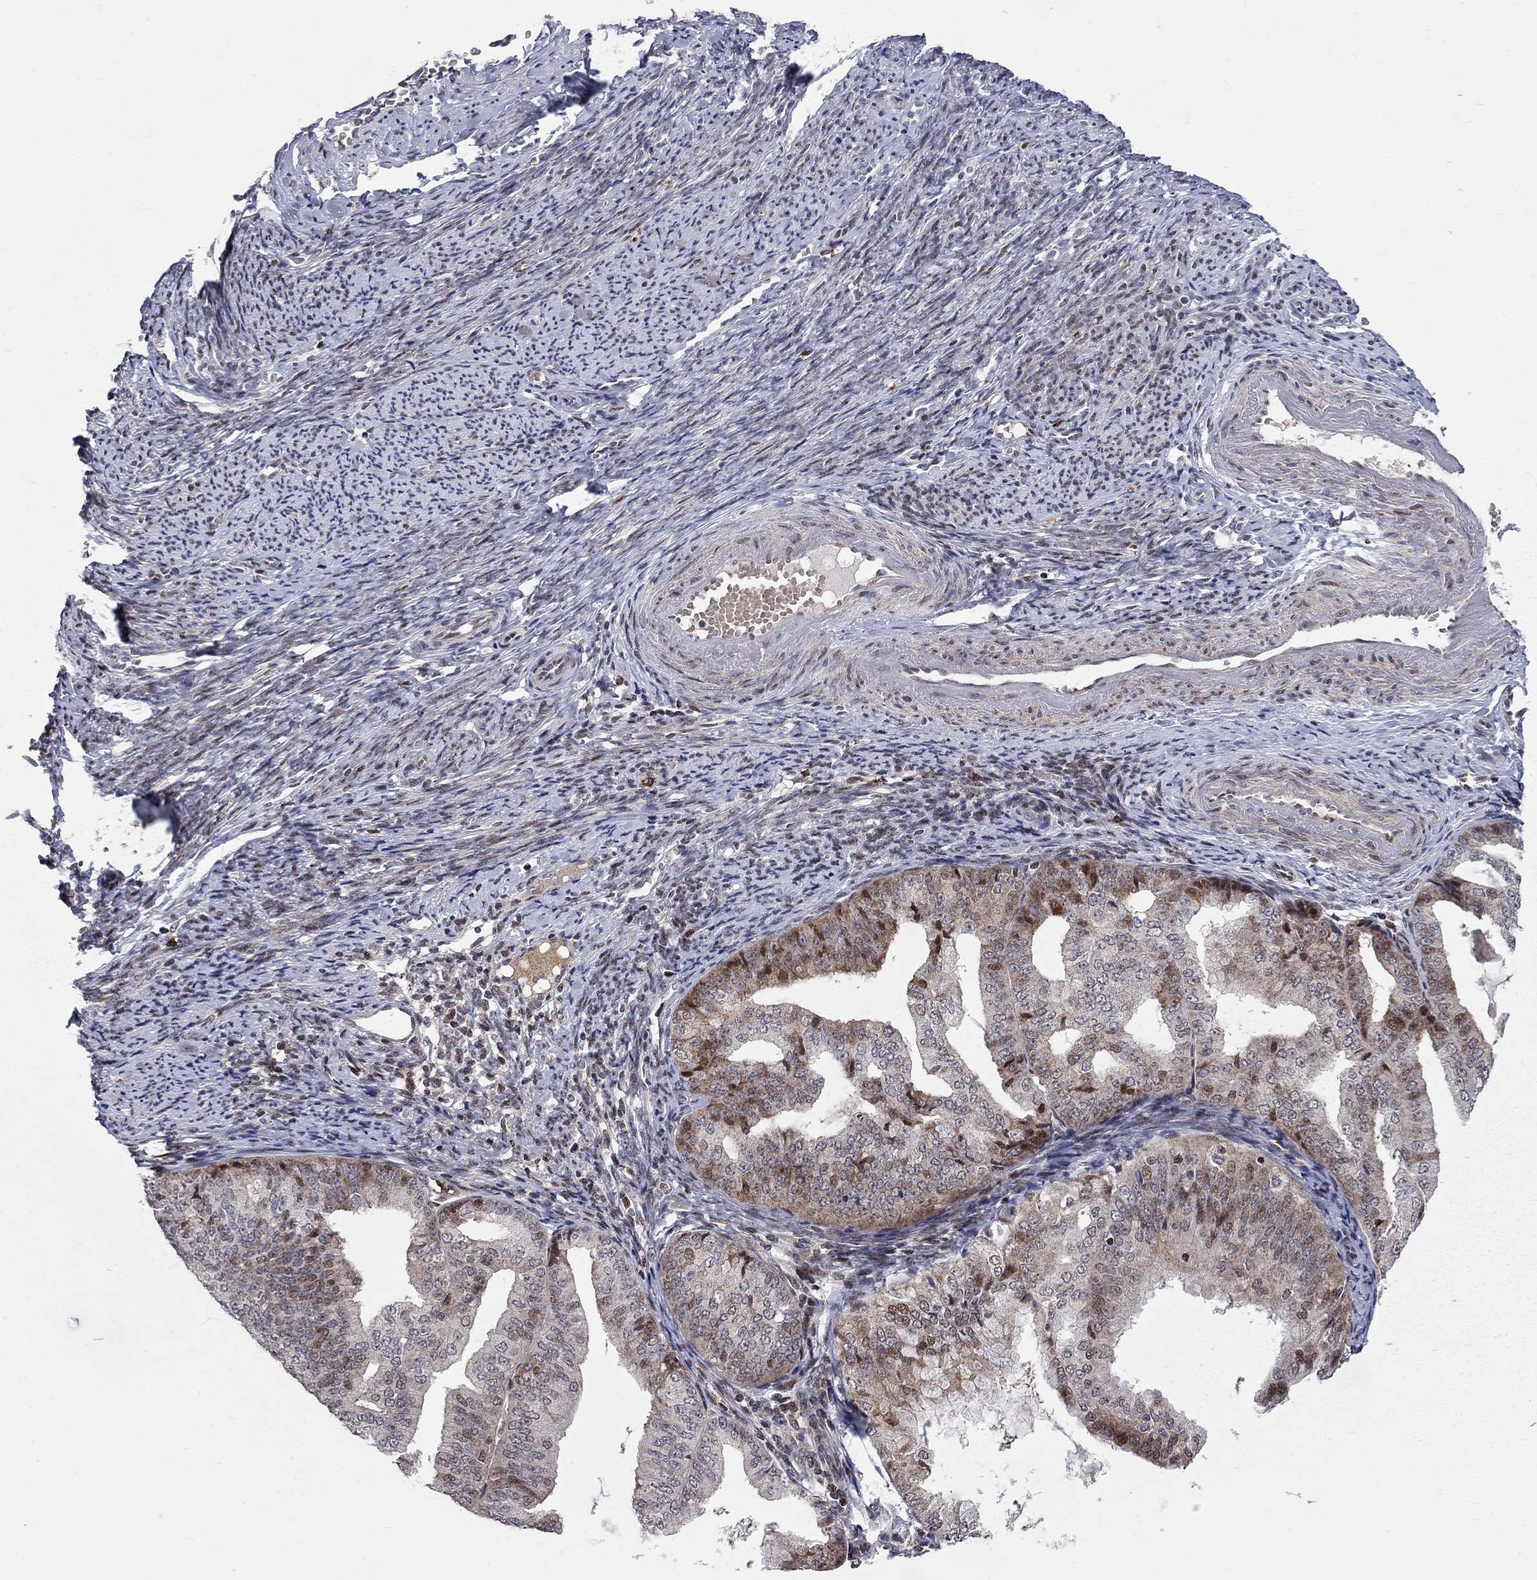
{"staining": {"intensity": "moderate", "quantity": "<25%", "location": "nuclear"}, "tissue": "endometrial cancer", "cell_type": "Tumor cells", "image_type": "cancer", "snomed": [{"axis": "morphology", "description": "Adenocarcinoma, NOS"}, {"axis": "topography", "description": "Endometrium"}], "caption": "Endometrial adenocarcinoma stained with immunohistochemistry demonstrates moderate nuclear staining in approximately <25% of tumor cells.", "gene": "HDAC3", "patient": {"sex": "female", "age": 63}}